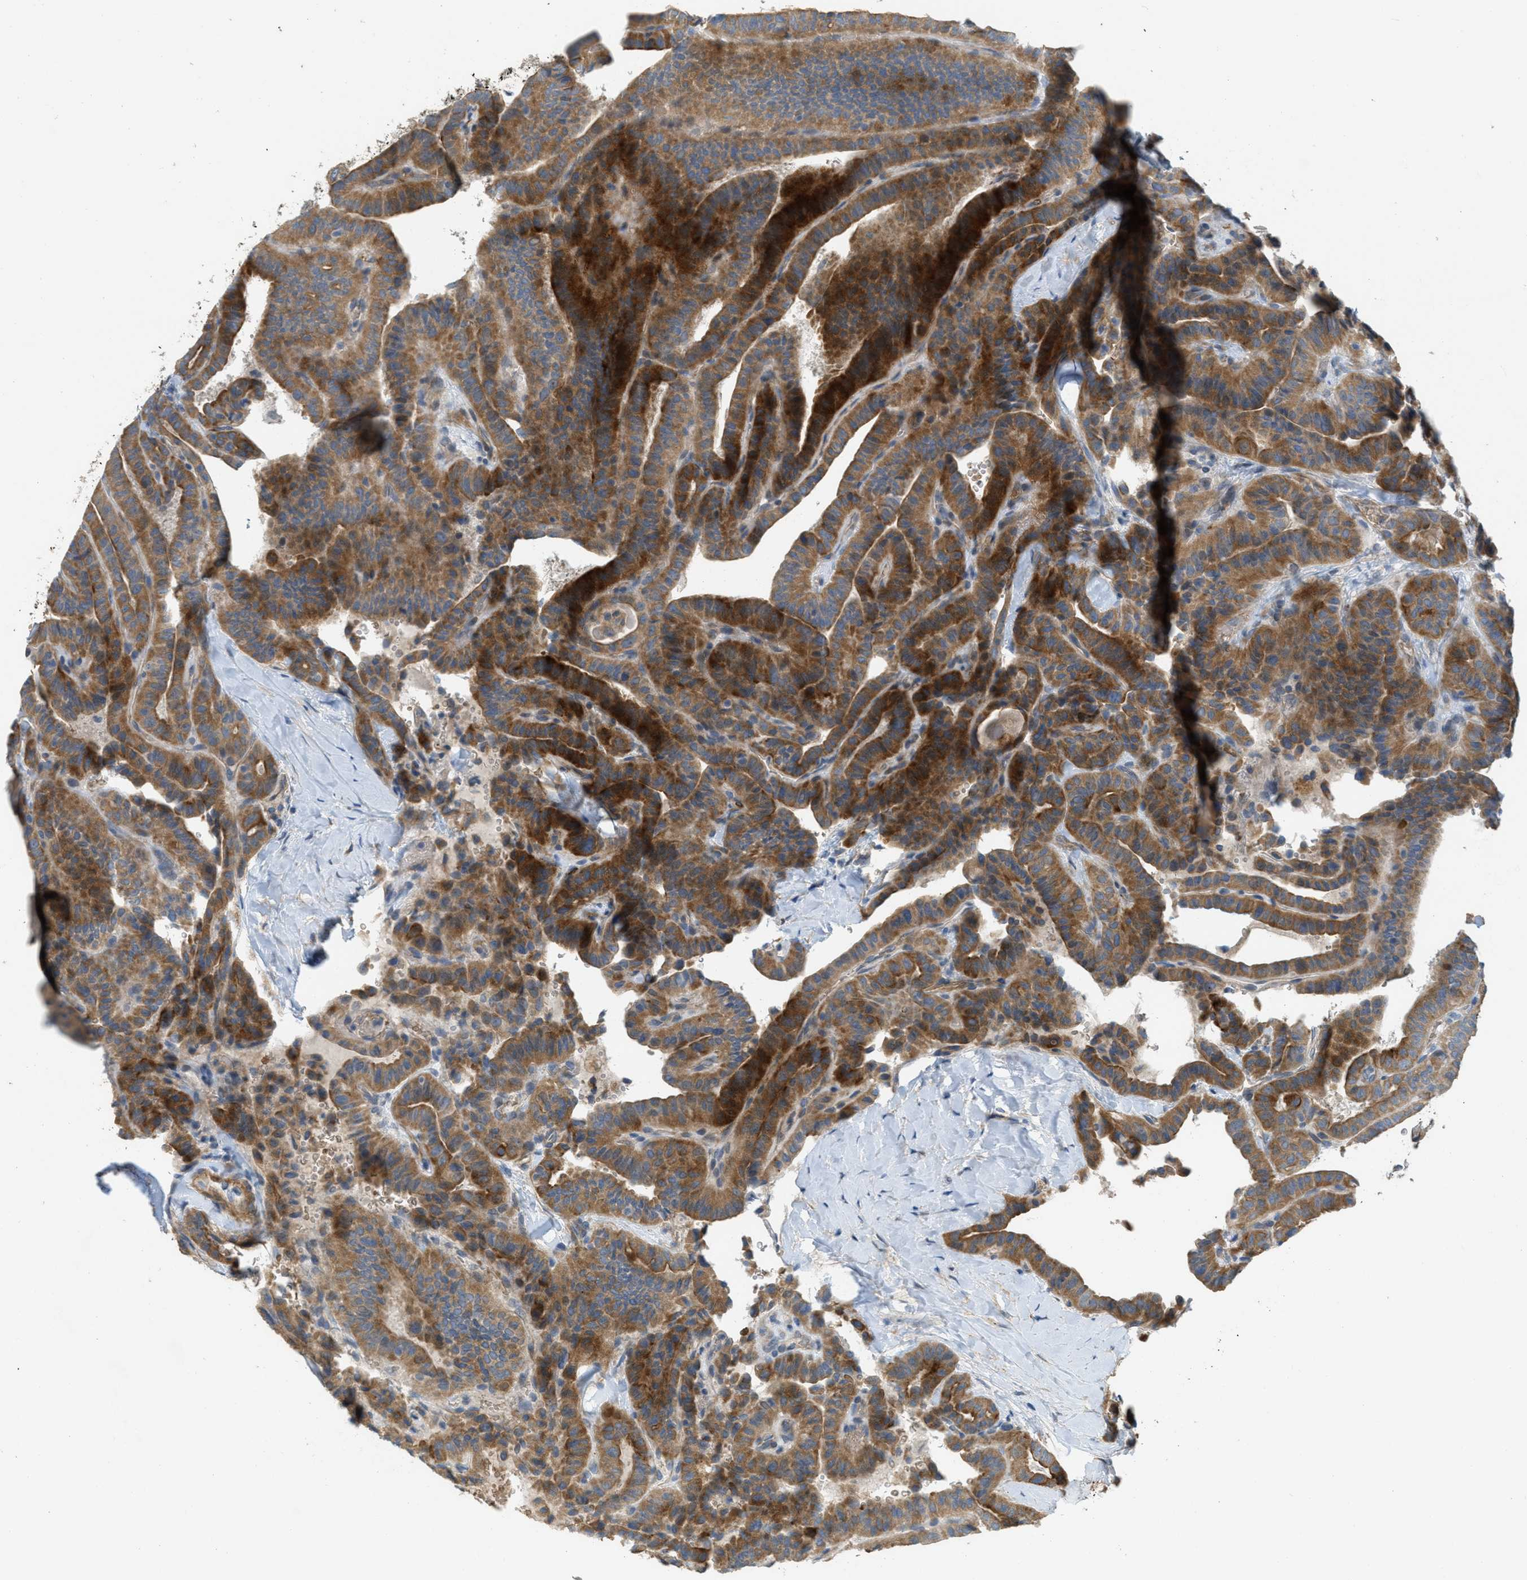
{"staining": {"intensity": "strong", "quantity": ">75%", "location": "cytoplasmic/membranous"}, "tissue": "thyroid cancer", "cell_type": "Tumor cells", "image_type": "cancer", "snomed": [{"axis": "morphology", "description": "Papillary adenocarcinoma, NOS"}, {"axis": "topography", "description": "Thyroid gland"}], "caption": "Thyroid cancer stained with DAB (3,3'-diaminobenzidine) IHC displays high levels of strong cytoplasmic/membranous positivity in about >75% of tumor cells.", "gene": "MRS2", "patient": {"sex": "male", "age": 77}}